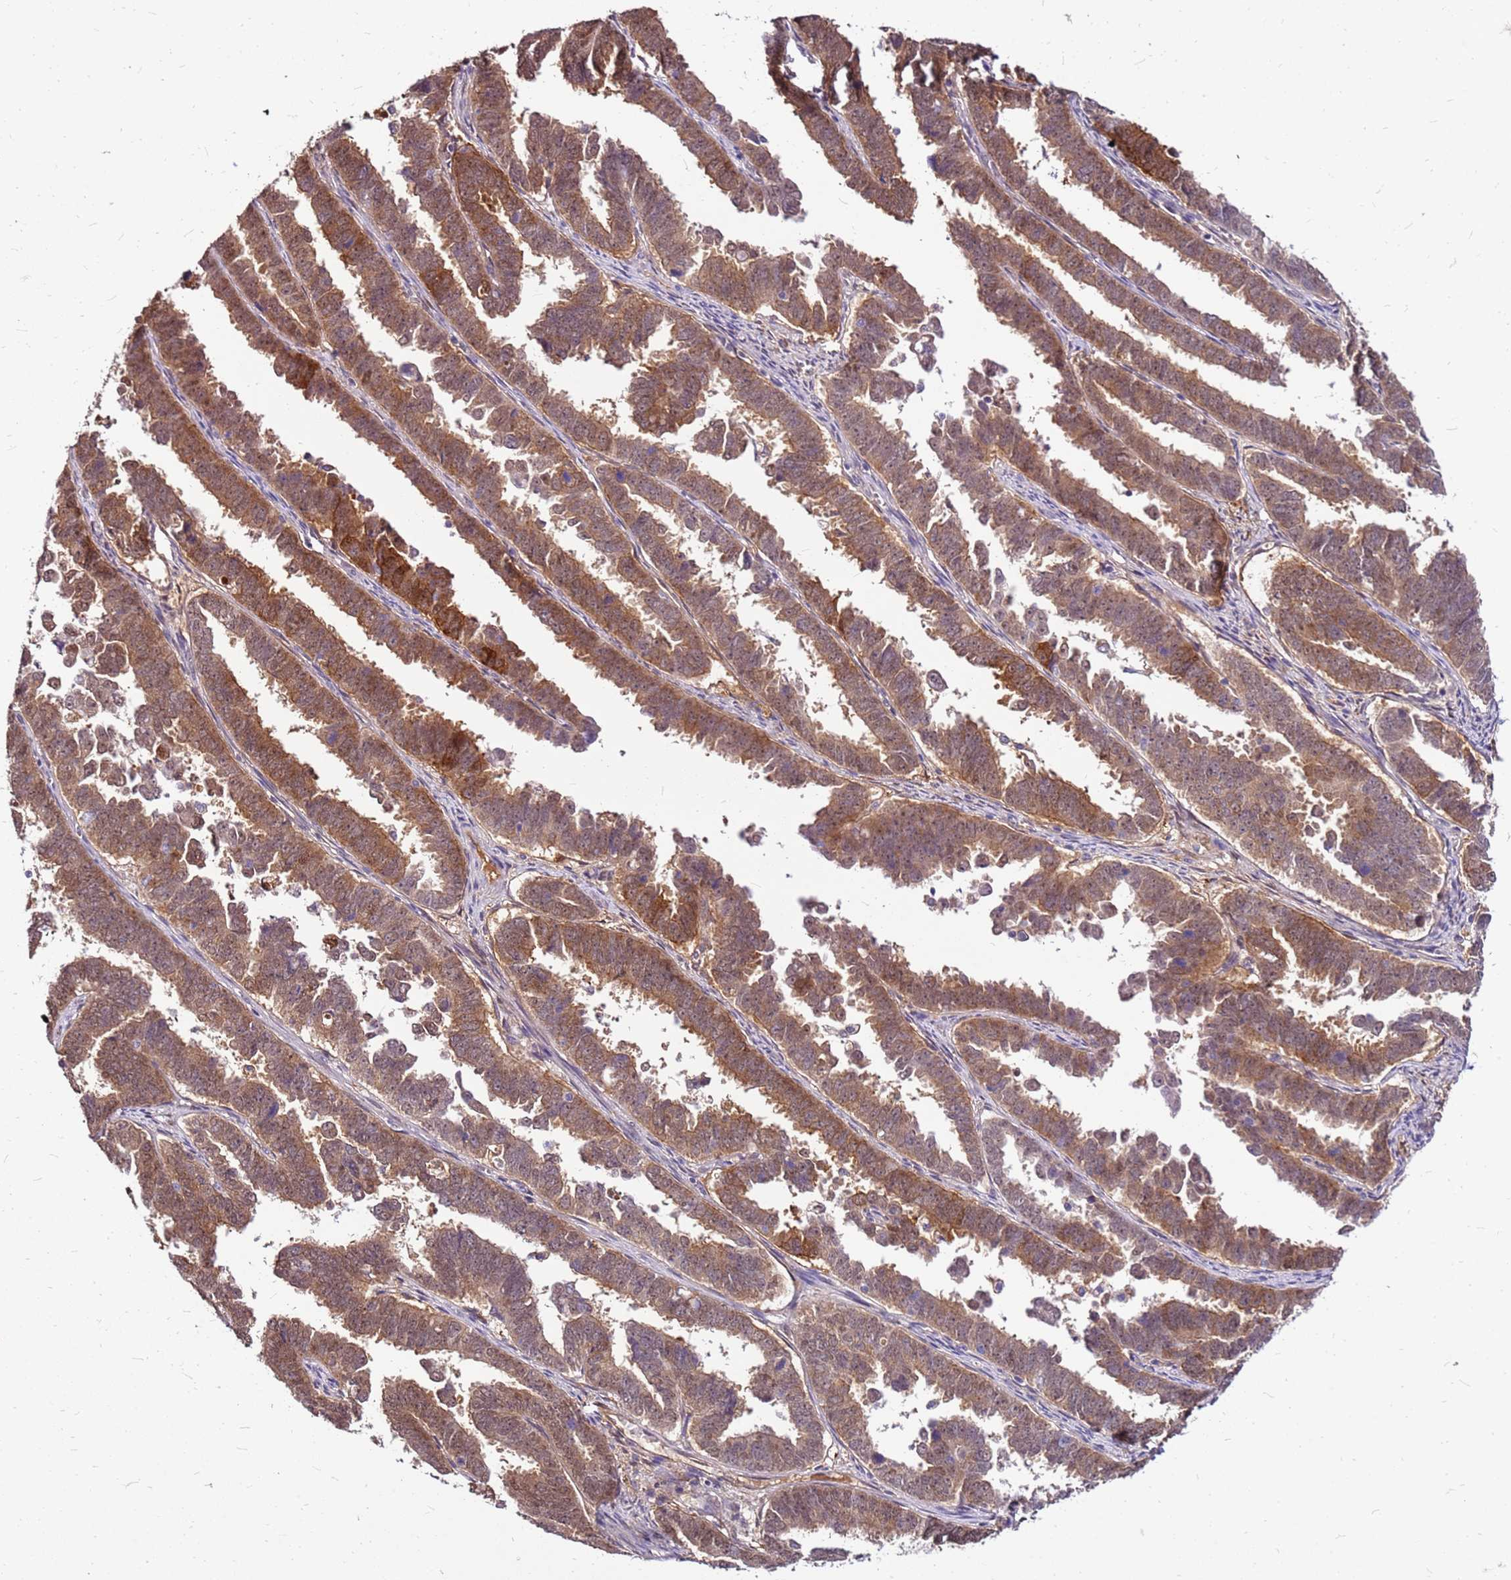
{"staining": {"intensity": "moderate", "quantity": ">75%", "location": "cytoplasmic/membranous,nuclear"}, "tissue": "endometrial cancer", "cell_type": "Tumor cells", "image_type": "cancer", "snomed": [{"axis": "morphology", "description": "Adenocarcinoma, NOS"}, {"axis": "topography", "description": "Endometrium"}], "caption": "The photomicrograph exhibits staining of endometrial cancer (adenocarcinoma), revealing moderate cytoplasmic/membranous and nuclear protein positivity (brown color) within tumor cells.", "gene": "ALDH1A3", "patient": {"sex": "female", "age": 75}}